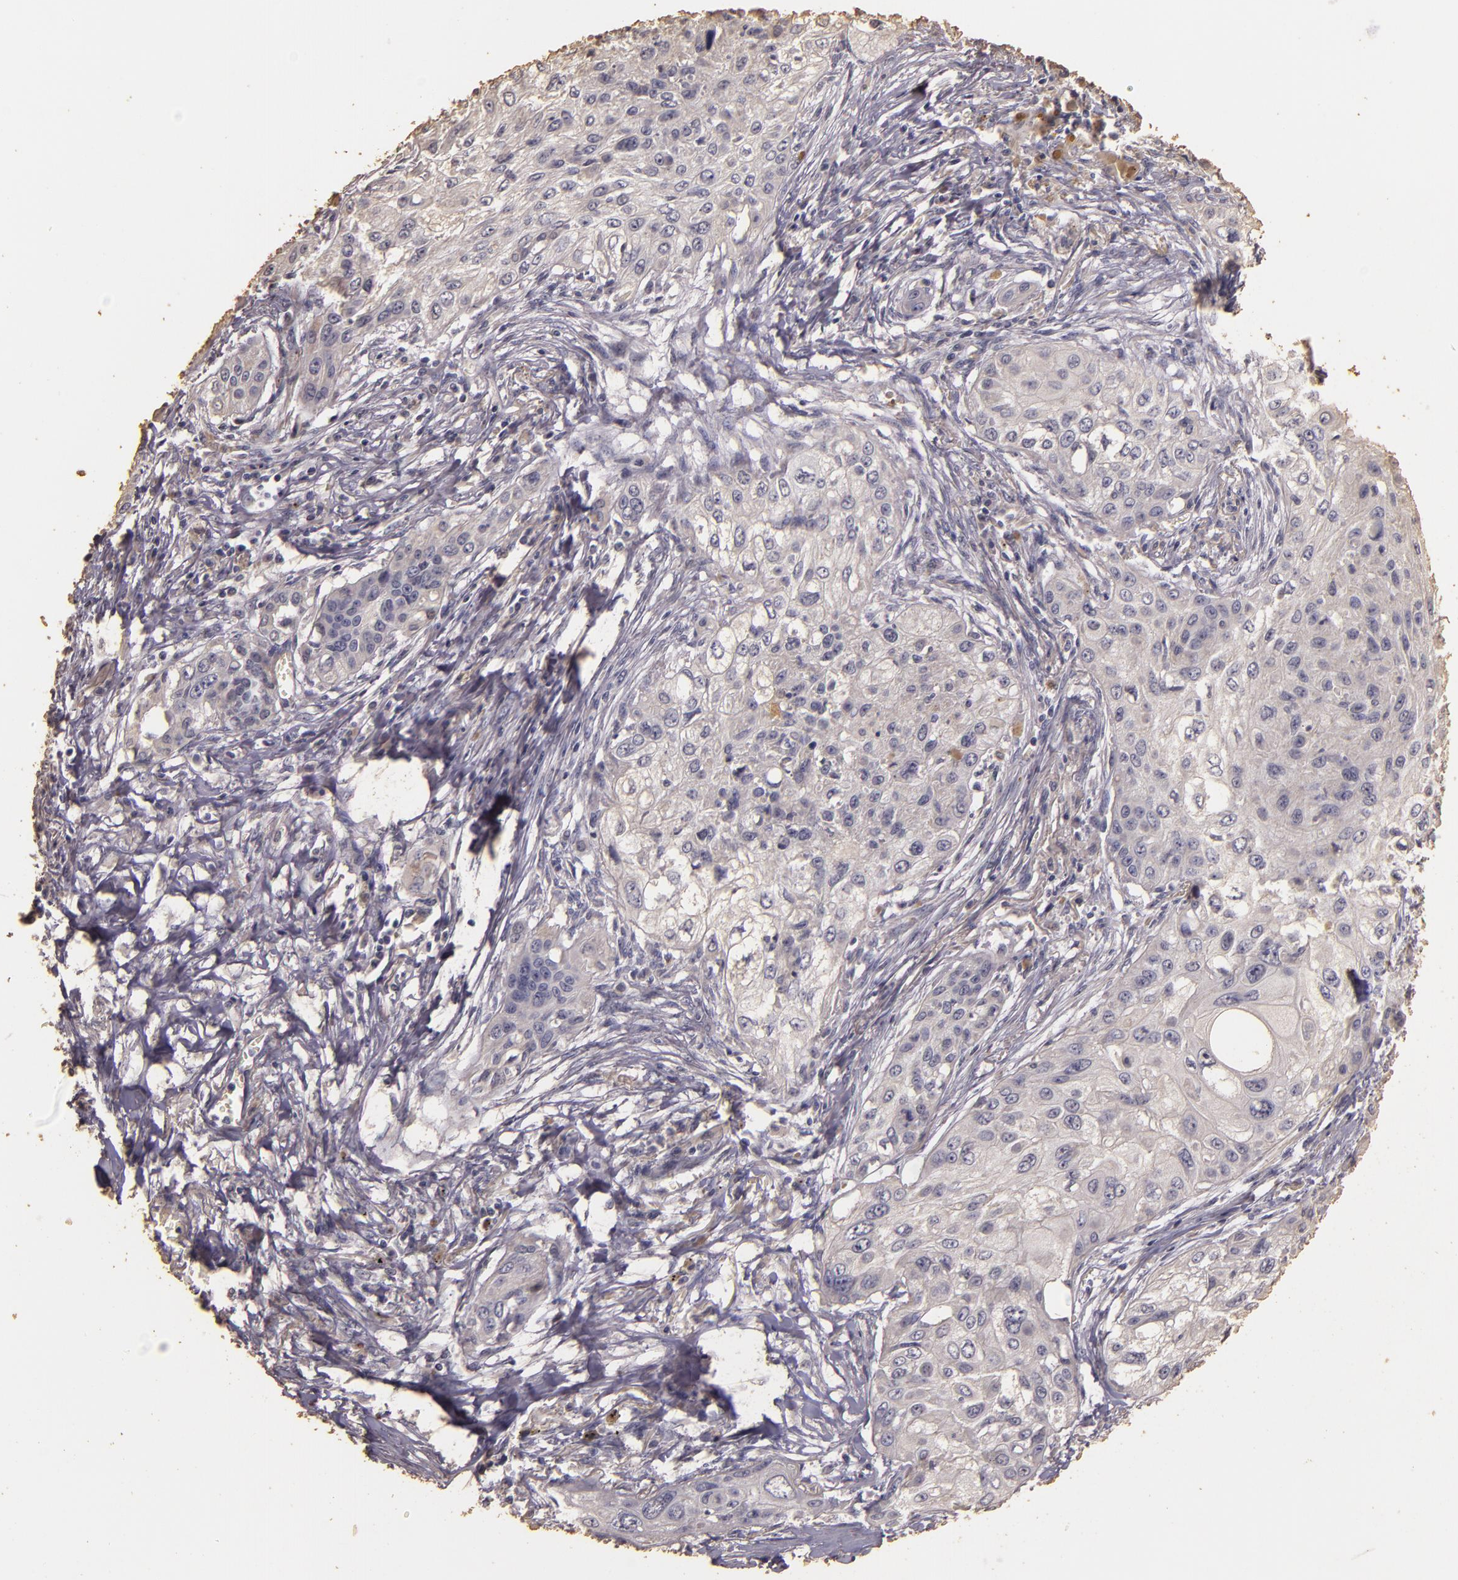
{"staining": {"intensity": "negative", "quantity": "none", "location": "none"}, "tissue": "lung cancer", "cell_type": "Tumor cells", "image_type": "cancer", "snomed": [{"axis": "morphology", "description": "Squamous cell carcinoma, NOS"}, {"axis": "topography", "description": "Lung"}], "caption": "This is an immunohistochemistry histopathology image of human lung cancer (squamous cell carcinoma). There is no staining in tumor cells.", "gene": "BCL2L13", "patient": {"sex": "male", "age": 71}}